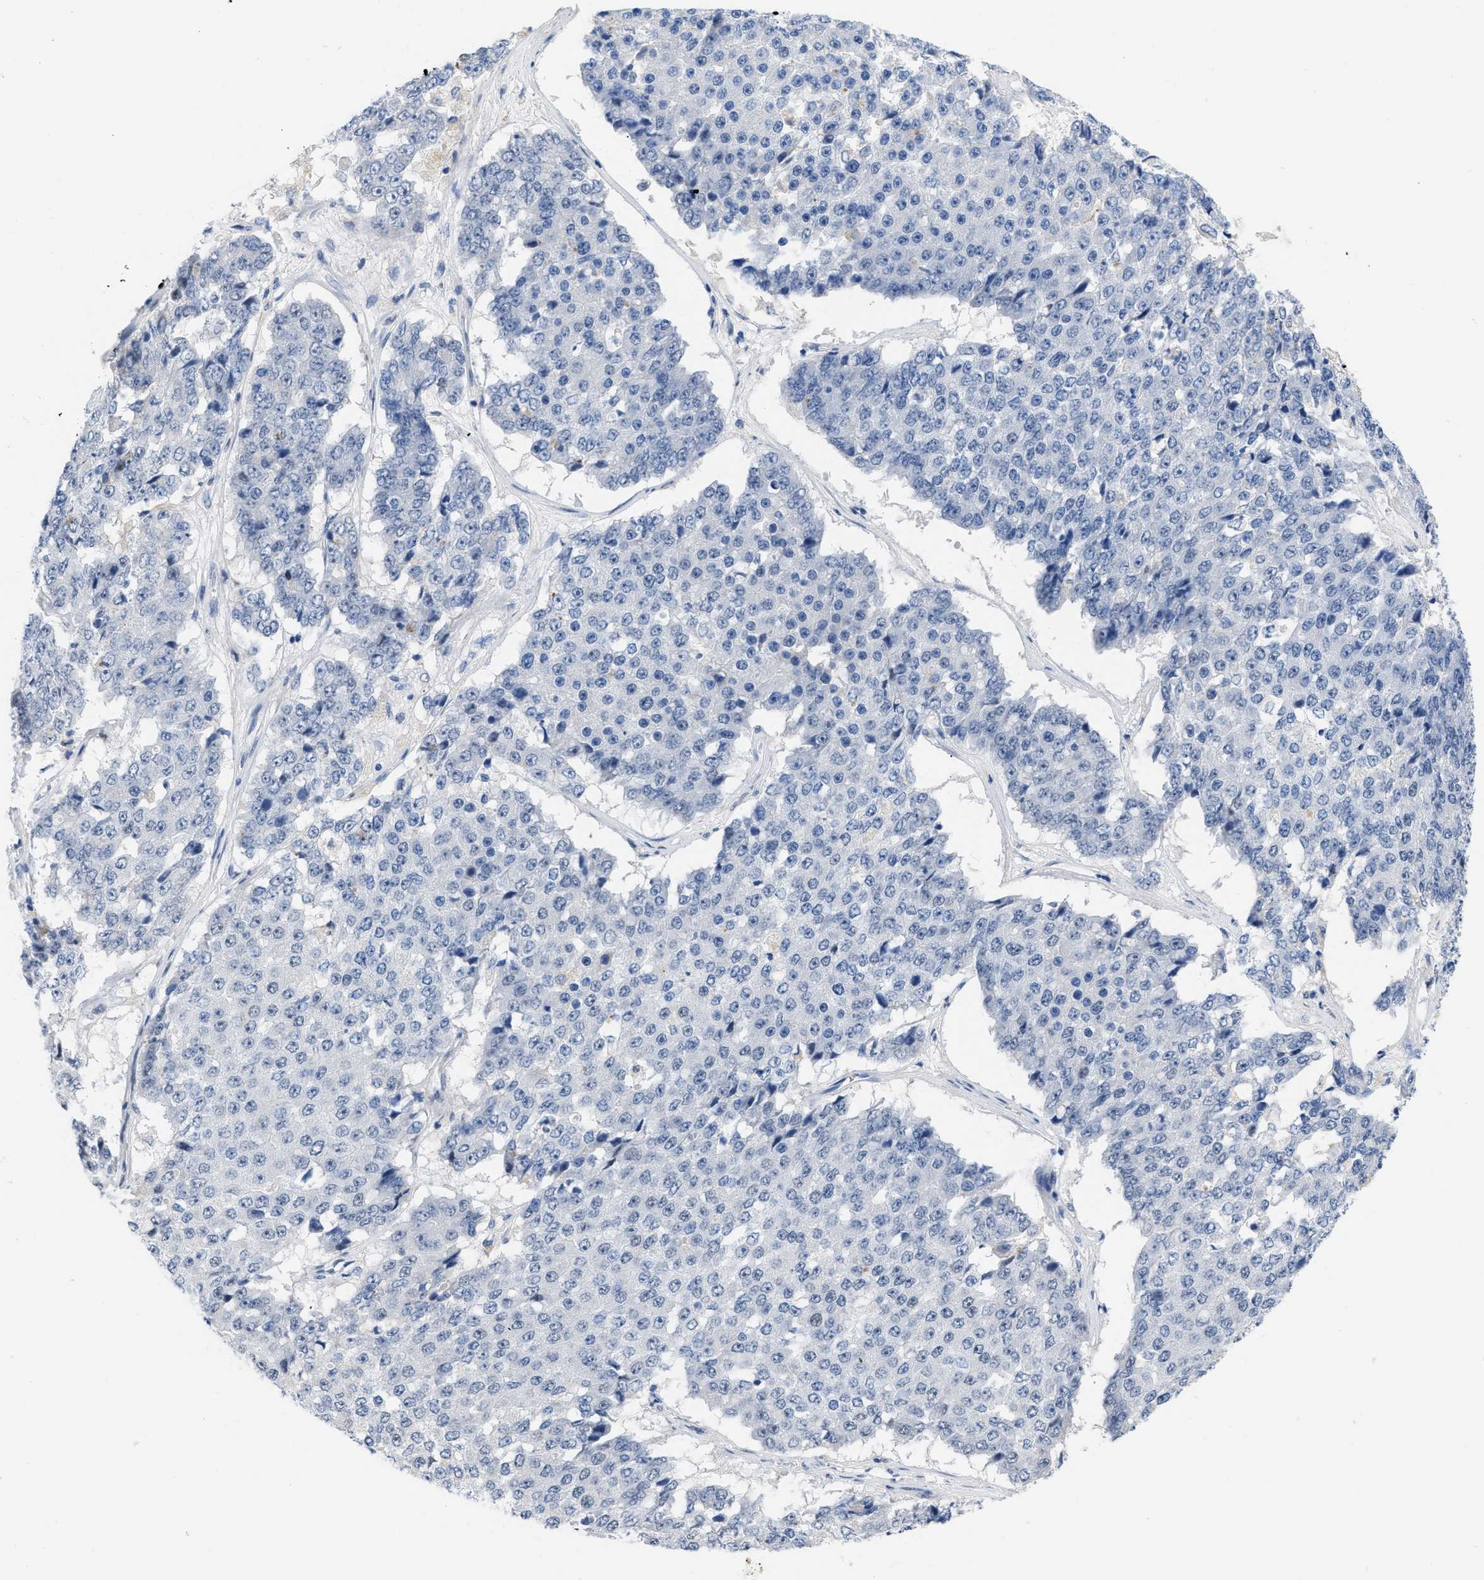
{"staining": {"intensity": "negative", "quantity": "none", "location": "none"}, "tissue": "pancreatic cancer", "cell_type": "Tumor cells", "image_type": "cancer", "snomed": [{"axis": "morphology", "description": "Adenocarcinoma, NOS"}, {"axis": "topography", "description": "Pancreas"}], "caption": "A high-resolution histopathology image shows immunohistochemistry (IHC) staining of pancreatic cancer (adenocarcinoma), which shows no significant staining in tumor cells.", "gene": "BOLL", "patient": {"sex": "male", "age": 50}}